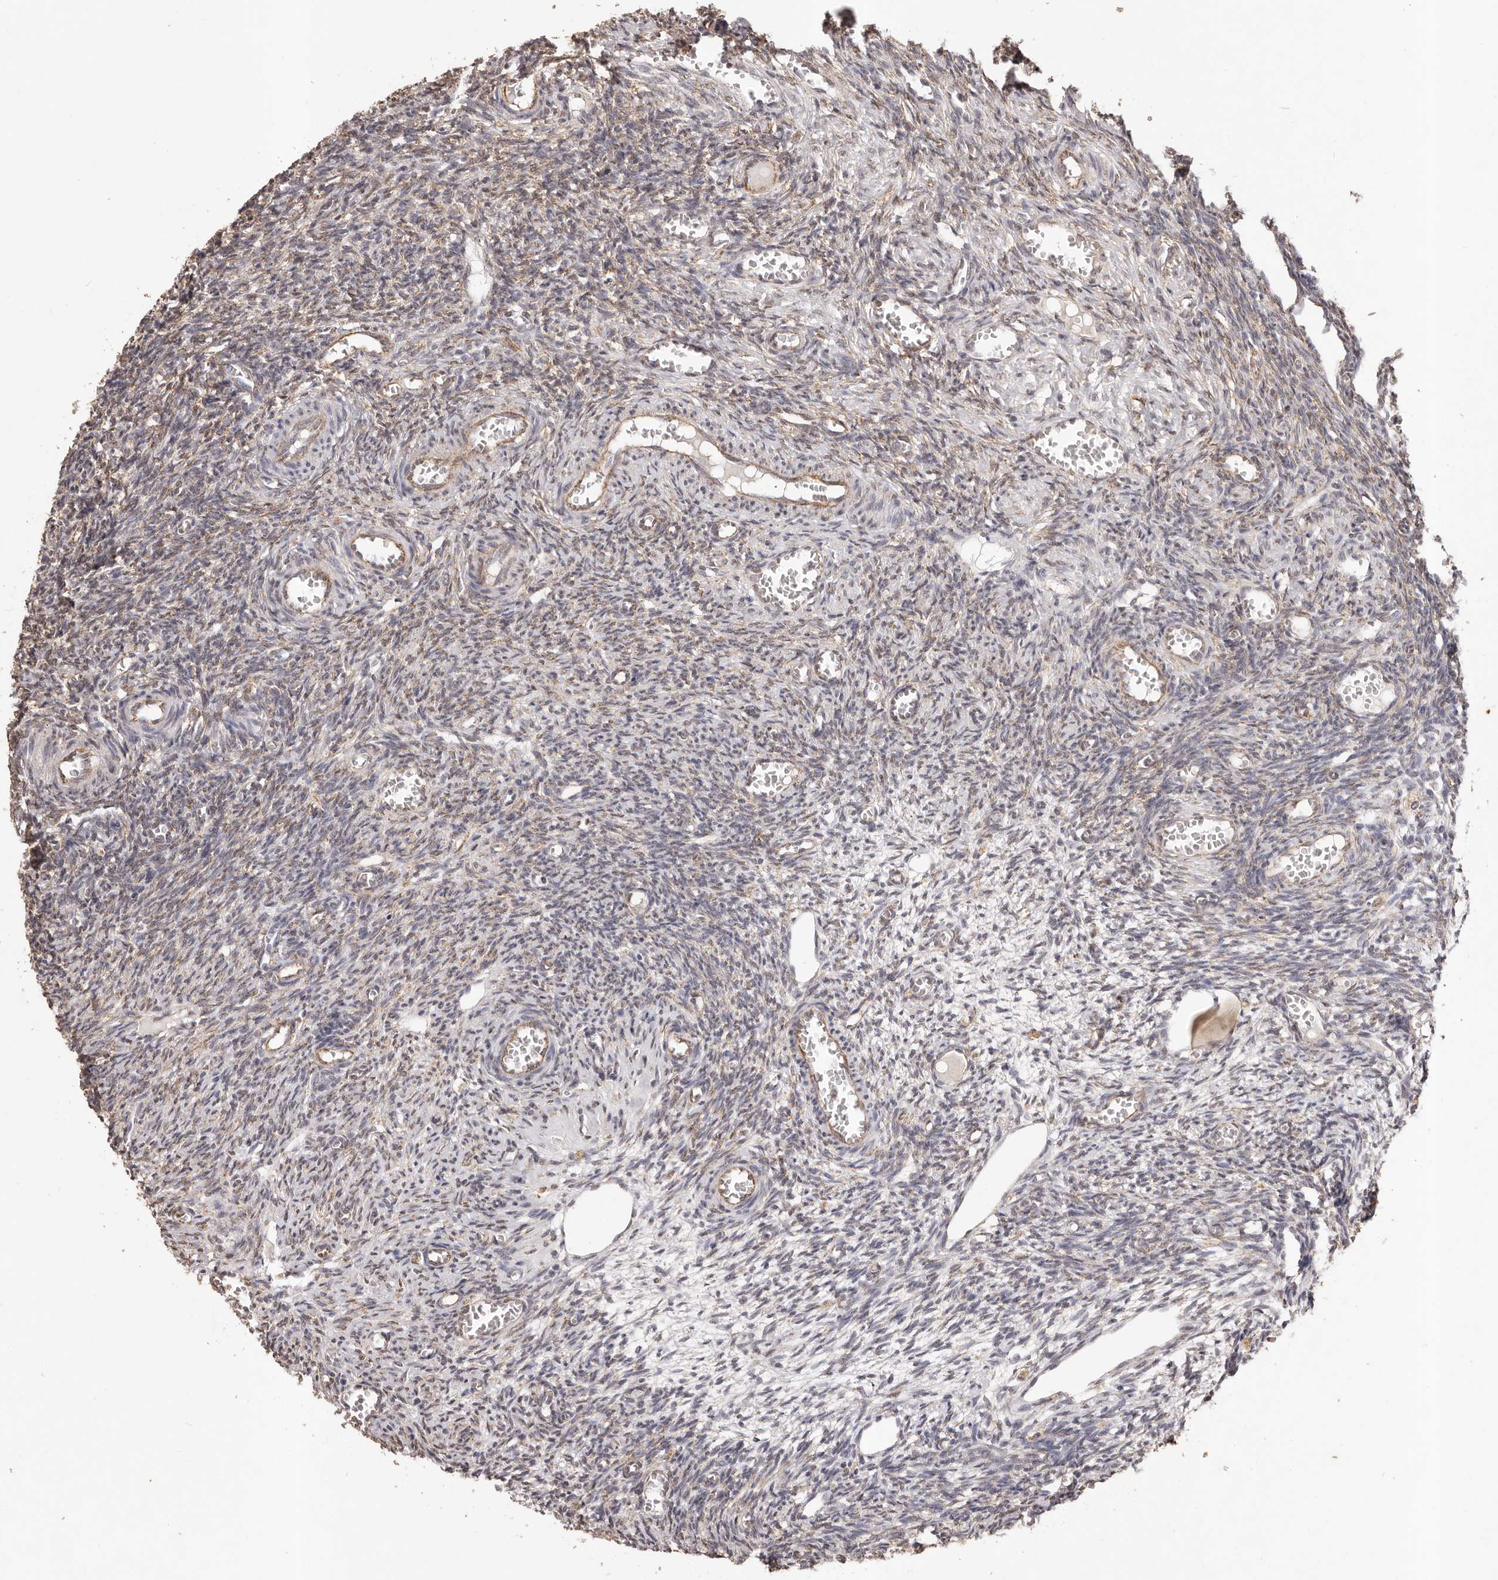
{"staining": {"intensity": "weak", "quantity": "25%-75%", "location": "nuclear"}, "tissue": "ovary", "cell_type": "Ovarian stroma cells", "image_type": "normal", "snomed": [{"axis": "morphology", "description": "Normal tissue, NOS"}, {"axis": "topography", "description": "Ovary"}], "caption": "Protein analysis of benign ovary demonstrates weak nuclear staining in about 25%-75% of ovarian stroma cells.", "gene": "RPS6KA5", "patient": {"sex": "female", "age": 27}}